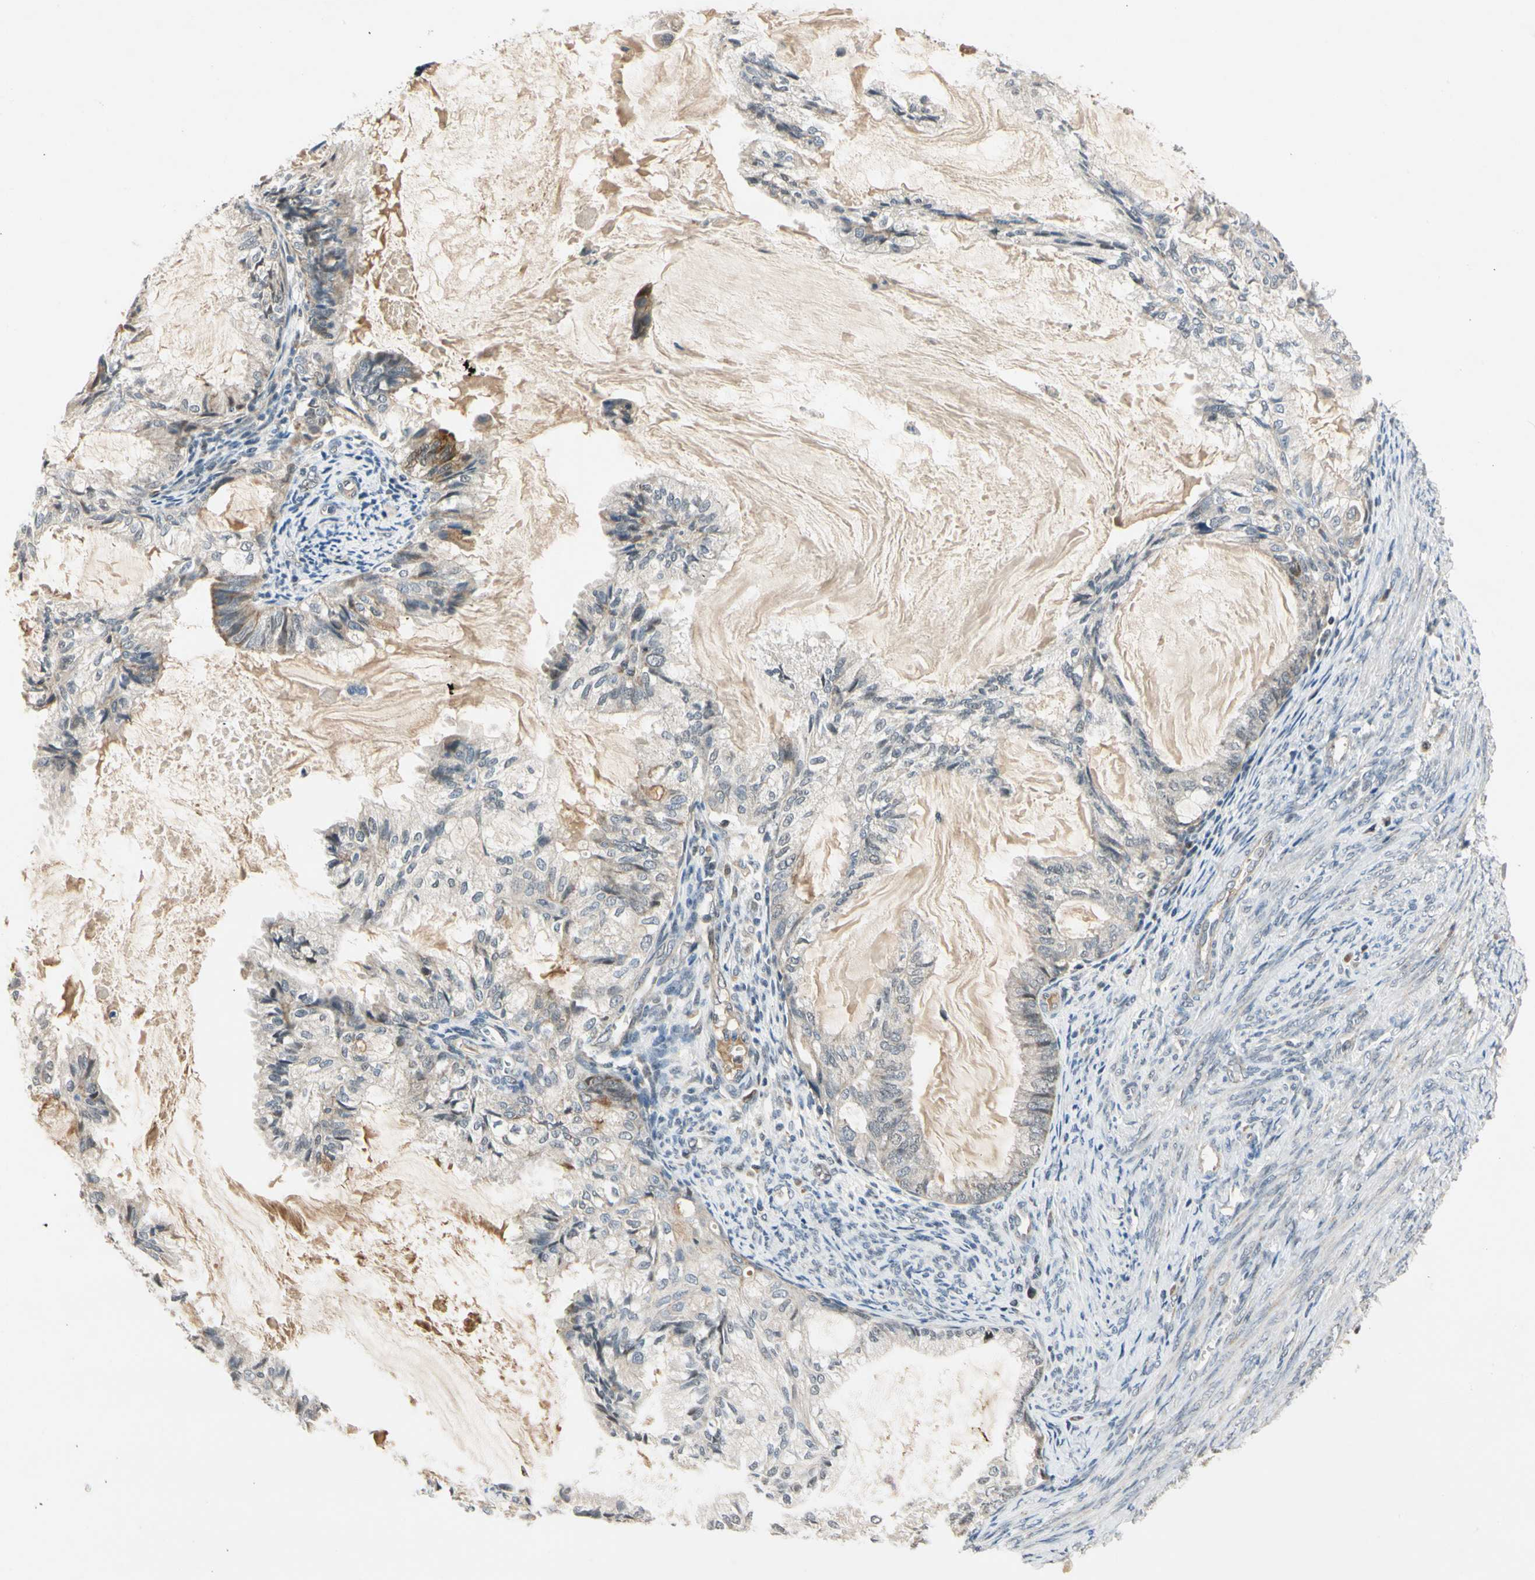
{"staining": {"intensity": "negative", "quantity": "none", "location": "none"}, "tissue": "cervical cancer", "cell_type": "Tumor cells", "image_type": "cancer", "snomed": [{"axis": "morphology", "description": "Normal tissue, NOS"}, {"axis": "morphology", "description": "Adenocarcinoma, NOS"}, {"axis": "topography", "description": "Cervix"}, {"axis": "topography", "description": "Endometrium"}], "caption": "The photomicrograph displays no staining of tumor cells in cervical cancer (adenocarcinoma).", "gene": "RIOX2", "patient": {"sex": "female", "age": 86}}